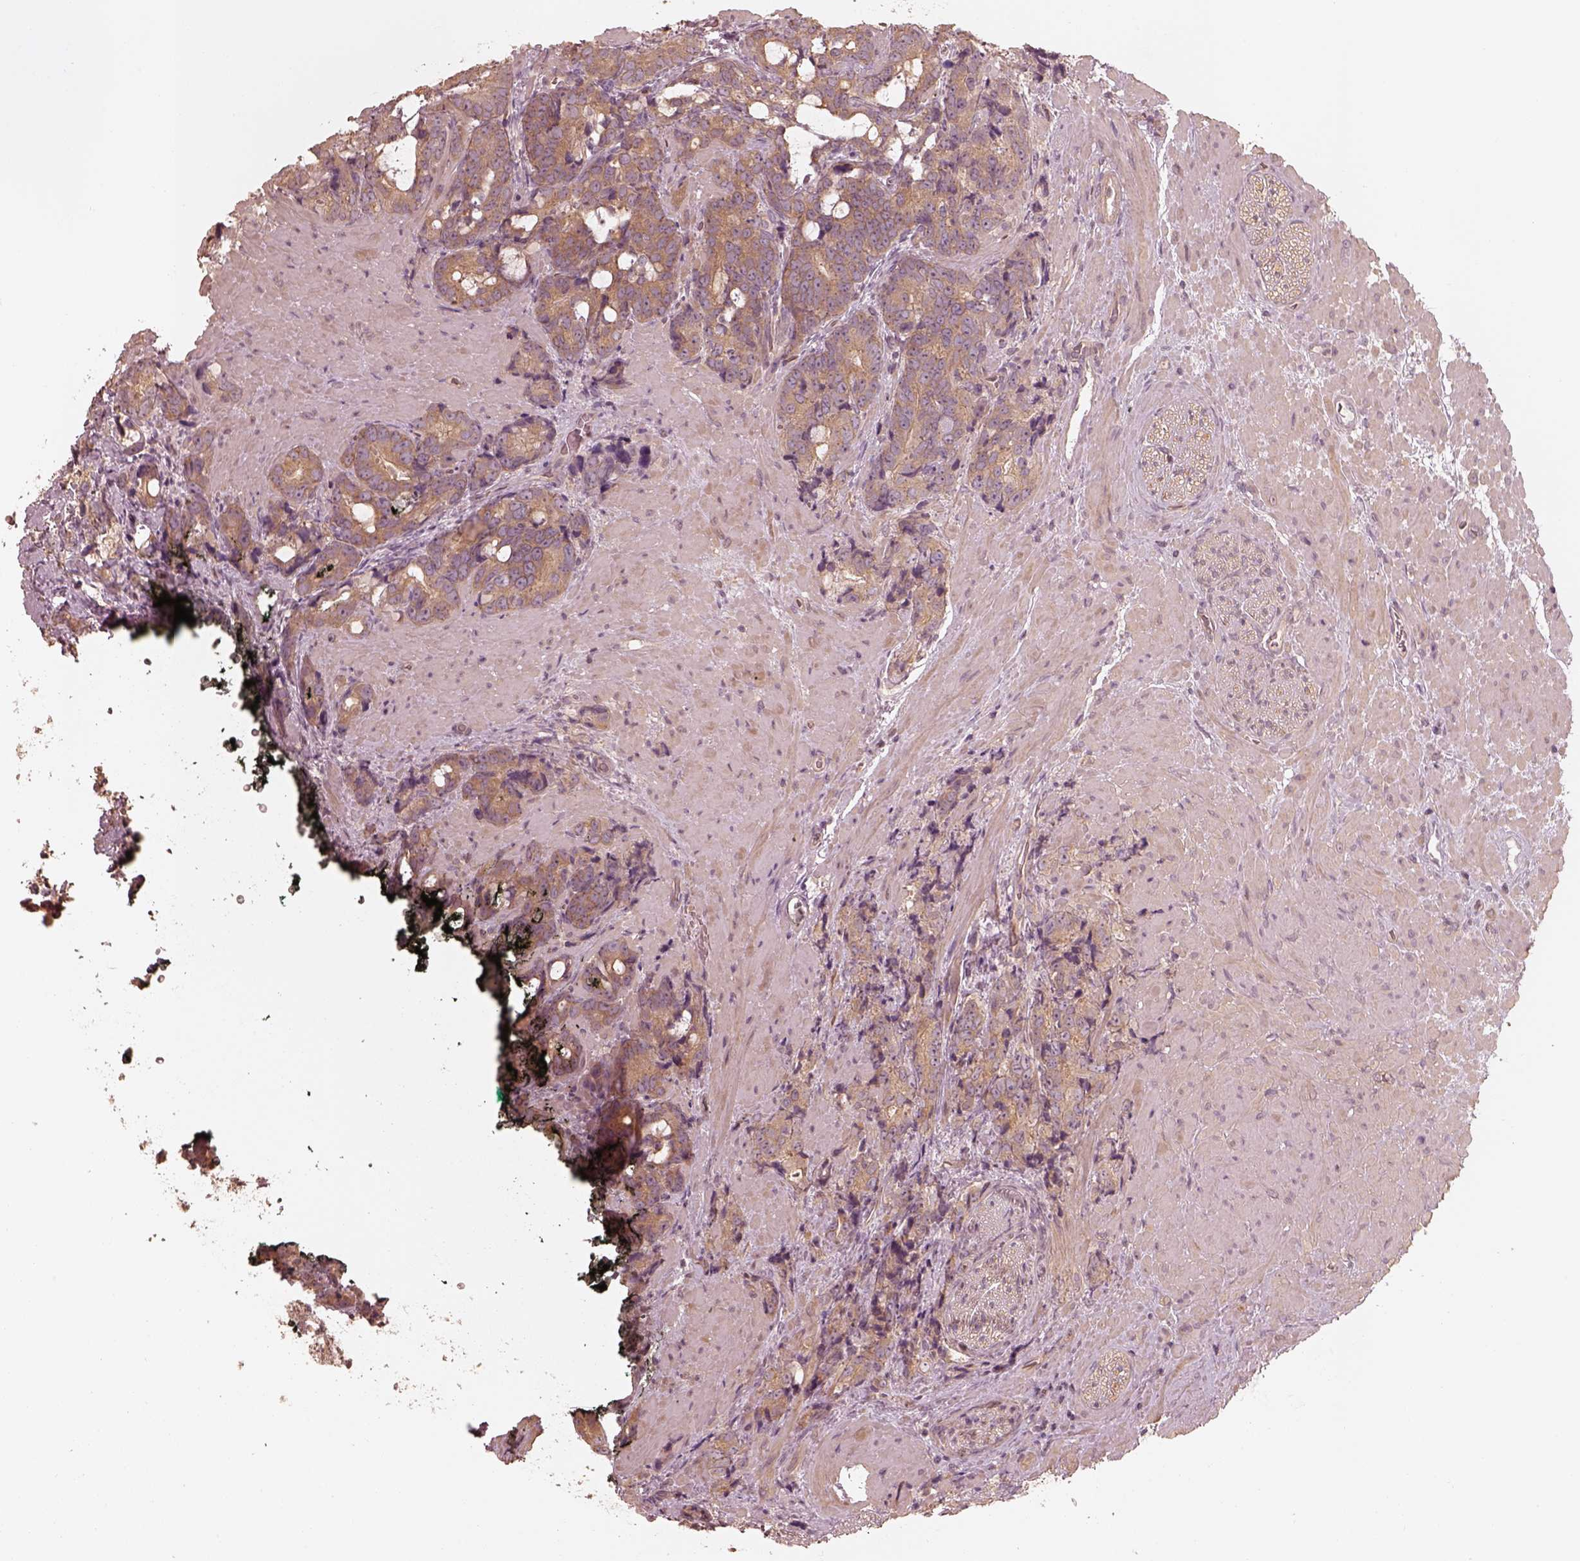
{"staining": {"intensity": "moderate", "quantity": "<25%", "location": "cytoplasmic/membranous"}, "tissue": "prostate cancer", "cell_type": "Tumor cells", "image_type": "cancer", "snomed": [{"axis": "morphology", "description": "Adenocarcinoma, High grade"}, {"axis": "topography", "description": "Prostate"}], "caption": "Prostate adenocarcinoma (high-grade) tissue displays moderate cytoplasmic/membranous staining in about <25% of tumor cells", "gene": "KIF5C", "patient": {"sex": "male", "age": 74}}